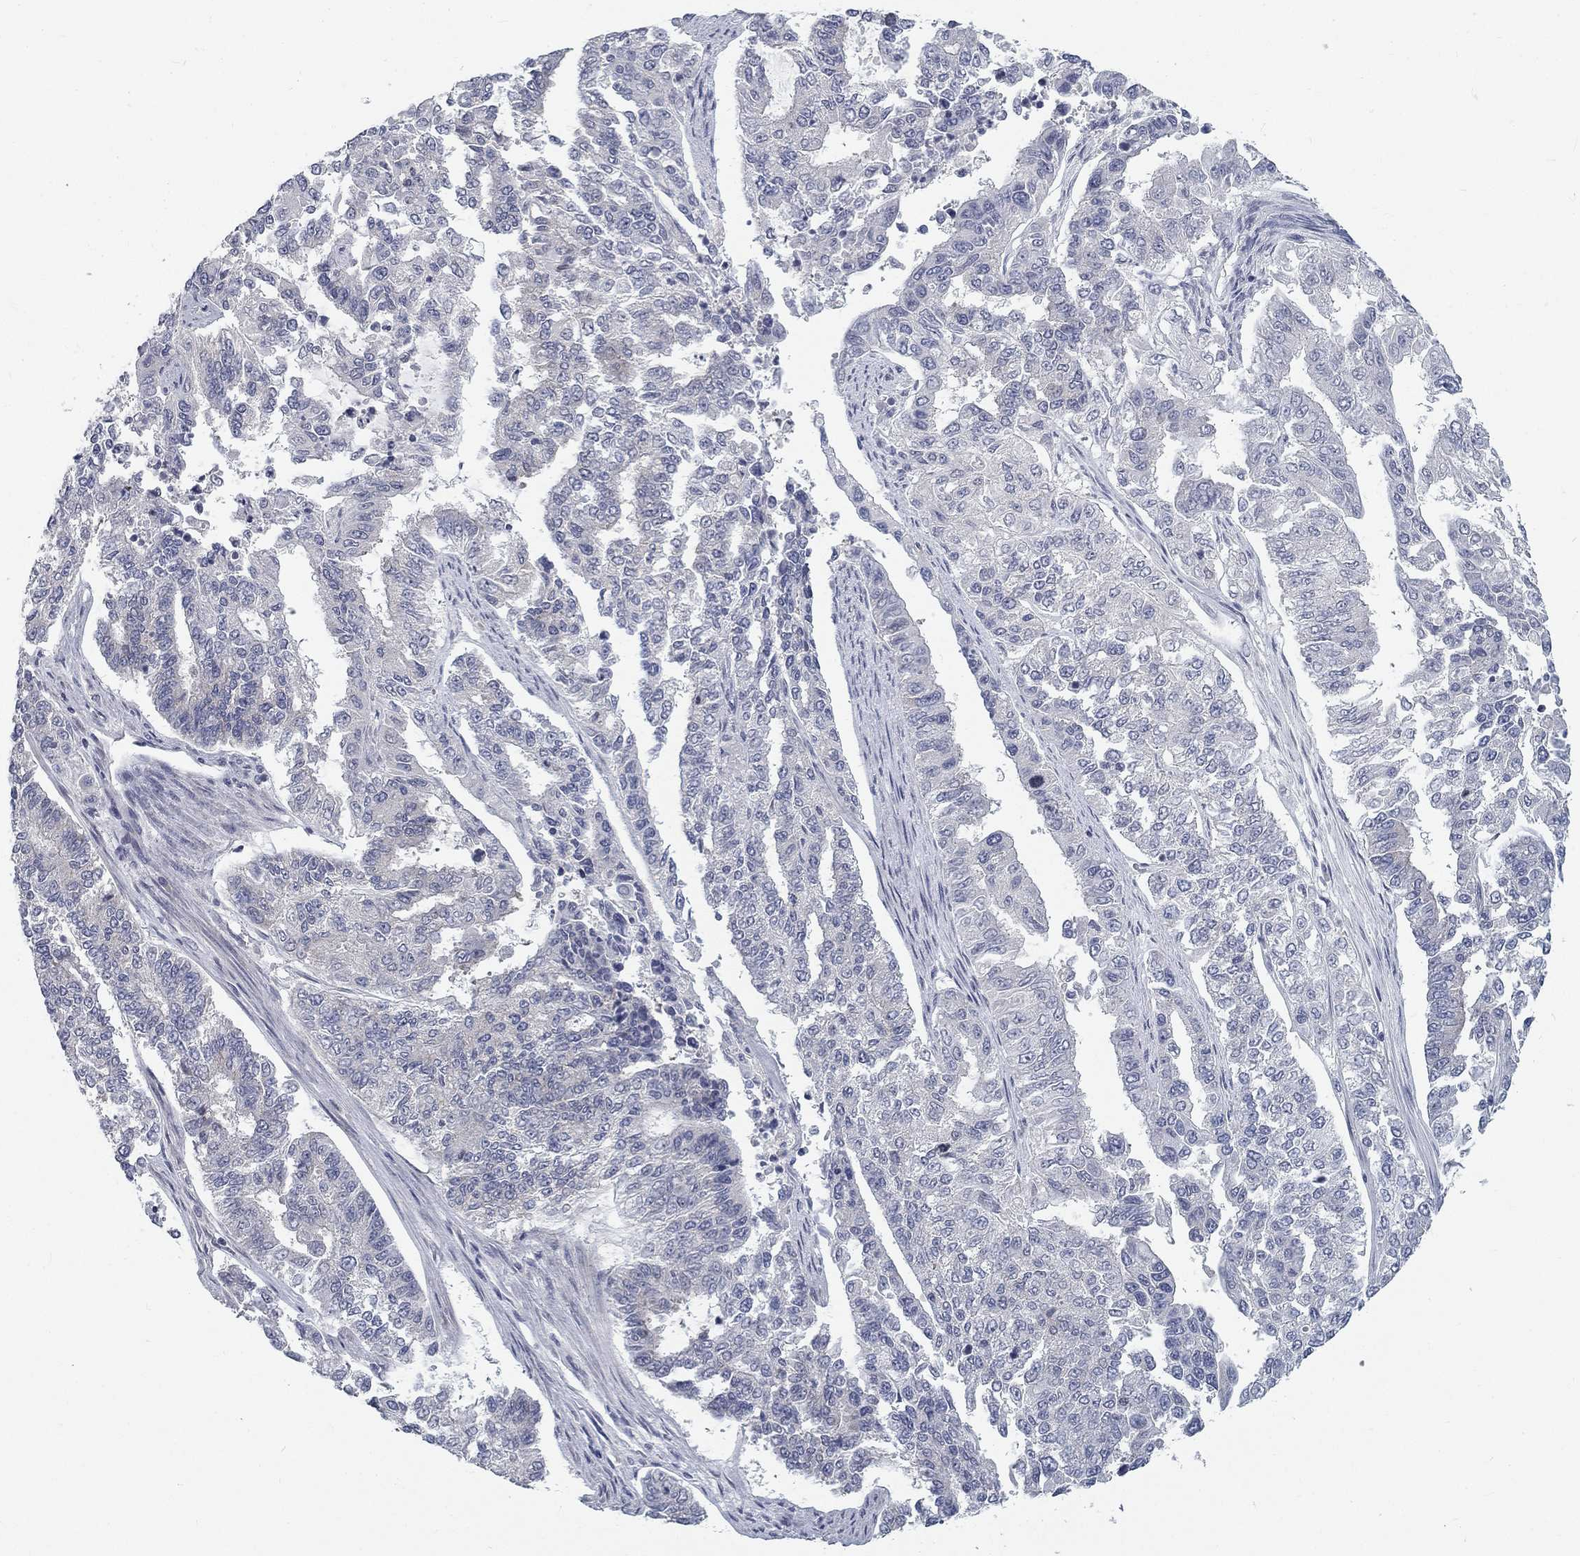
{"staining": {"intensity": "negative", "quantity": "none", "location": "none"}, "tissue": "endometrial cancer", "cell_type": "Tumor cells", "image_type": "cancer", "snomed": [{"axis": "morphology", "description": "Adenocarcinoma, NOS"}, {"axis": "topography", "description": "Uterus"}], "caption": "Immunohistochemistry (IHC) of human adenocarcinoma (endometrial) reveals no staining in tumor cells.", "gene": "ATP1A3", "patient": {"sex": "female", "age": 59}}